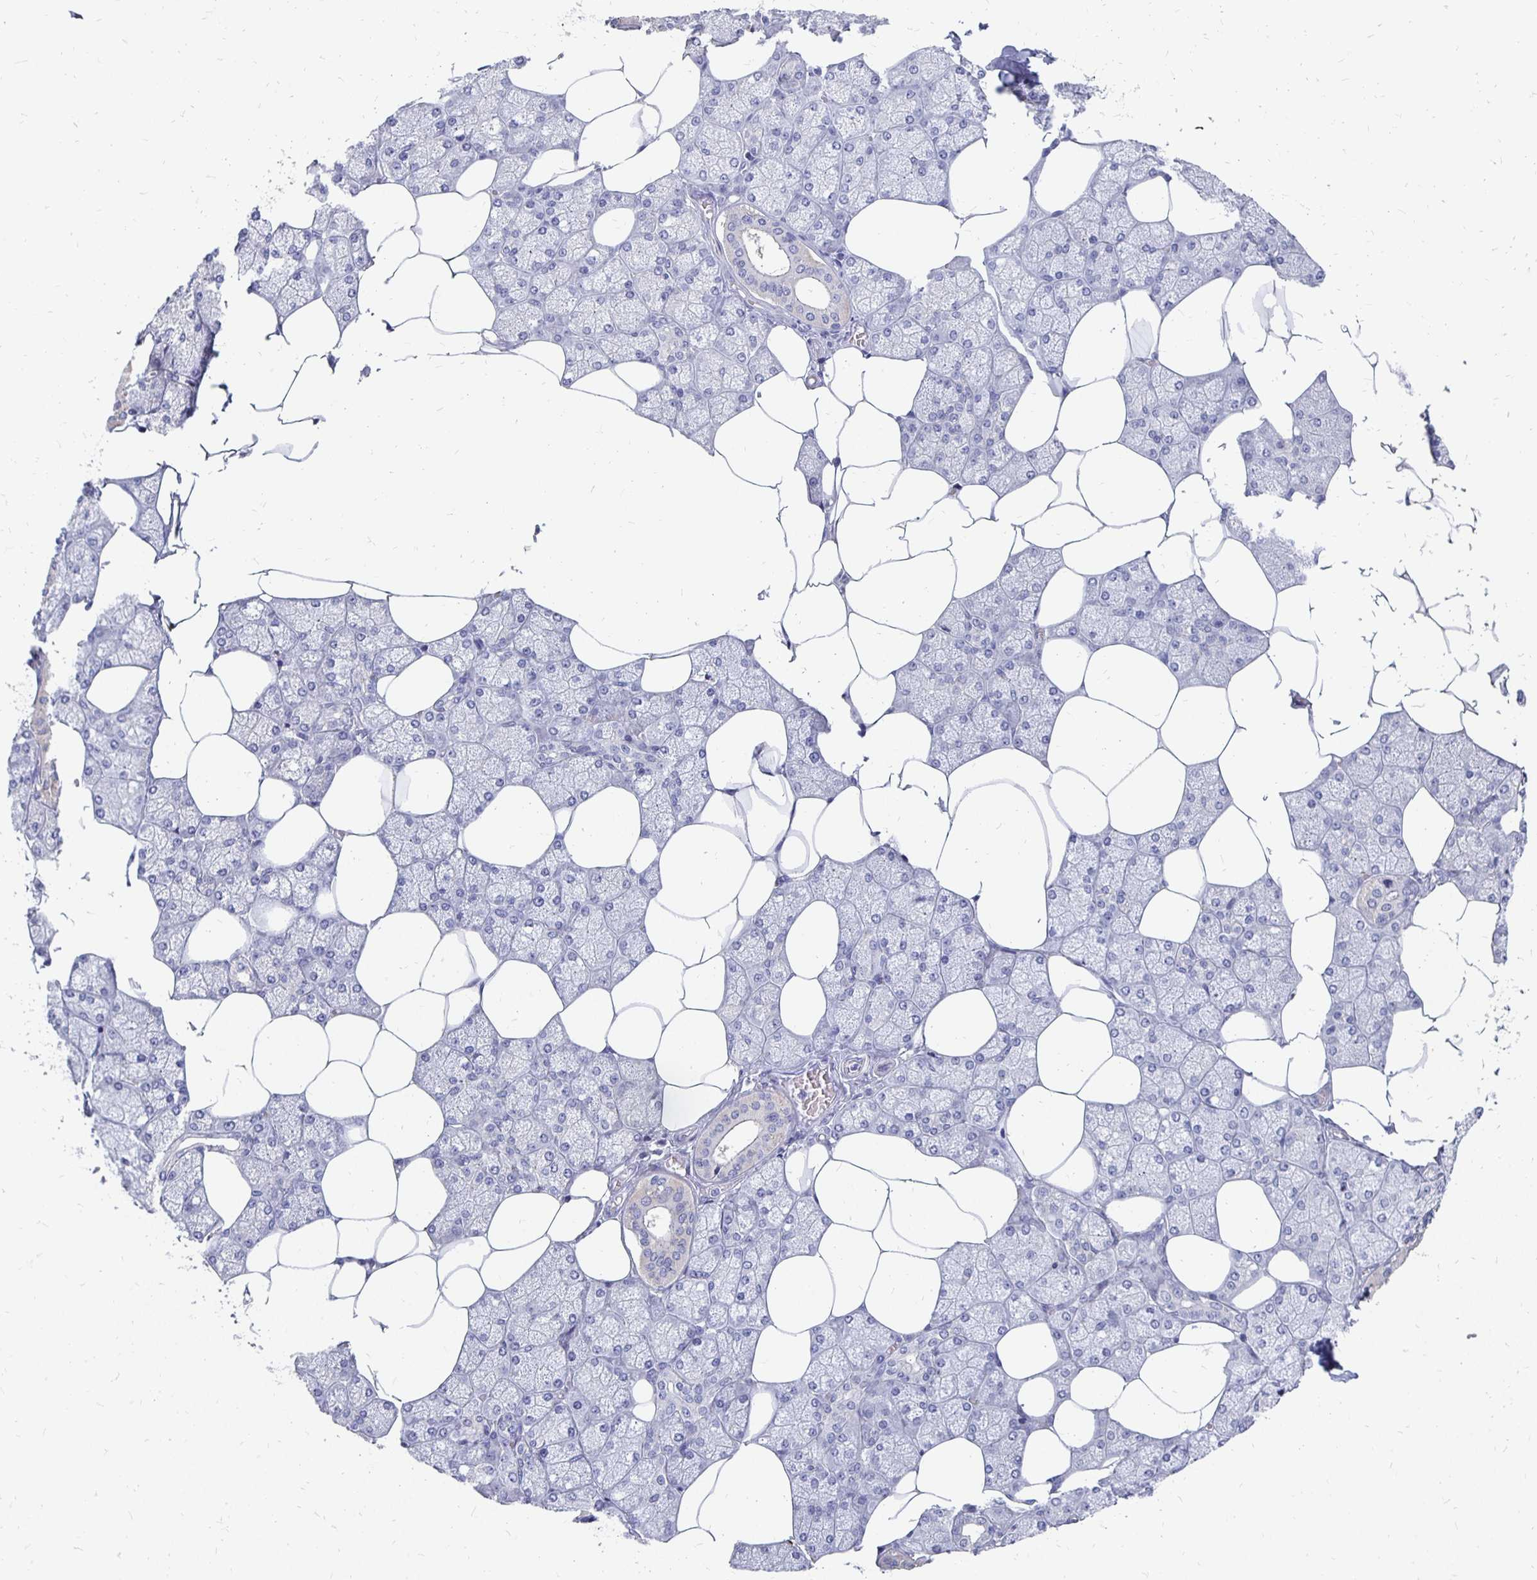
{"staining": {"intensity": "moderate", "quantity": "<25%", "location": "cytoplasmic/membranous"}, "tissue": "salivary gland", "cell_type": "Glandular cells", "image_type": "normal", "snomed": [{"axis": "morphology", "description": "Normal tissue, NOS"}, {"axis": "topography", "description": "Salivary gland"}], "caption": "DAB immunohistochemical staining of unremarkable human salivary gland displays moderate cytoplasmic/membranous protein positivity in about <25% of glandular cells.", "gene": "FKRP", "patient": {"sex": "female", "age": 43}}